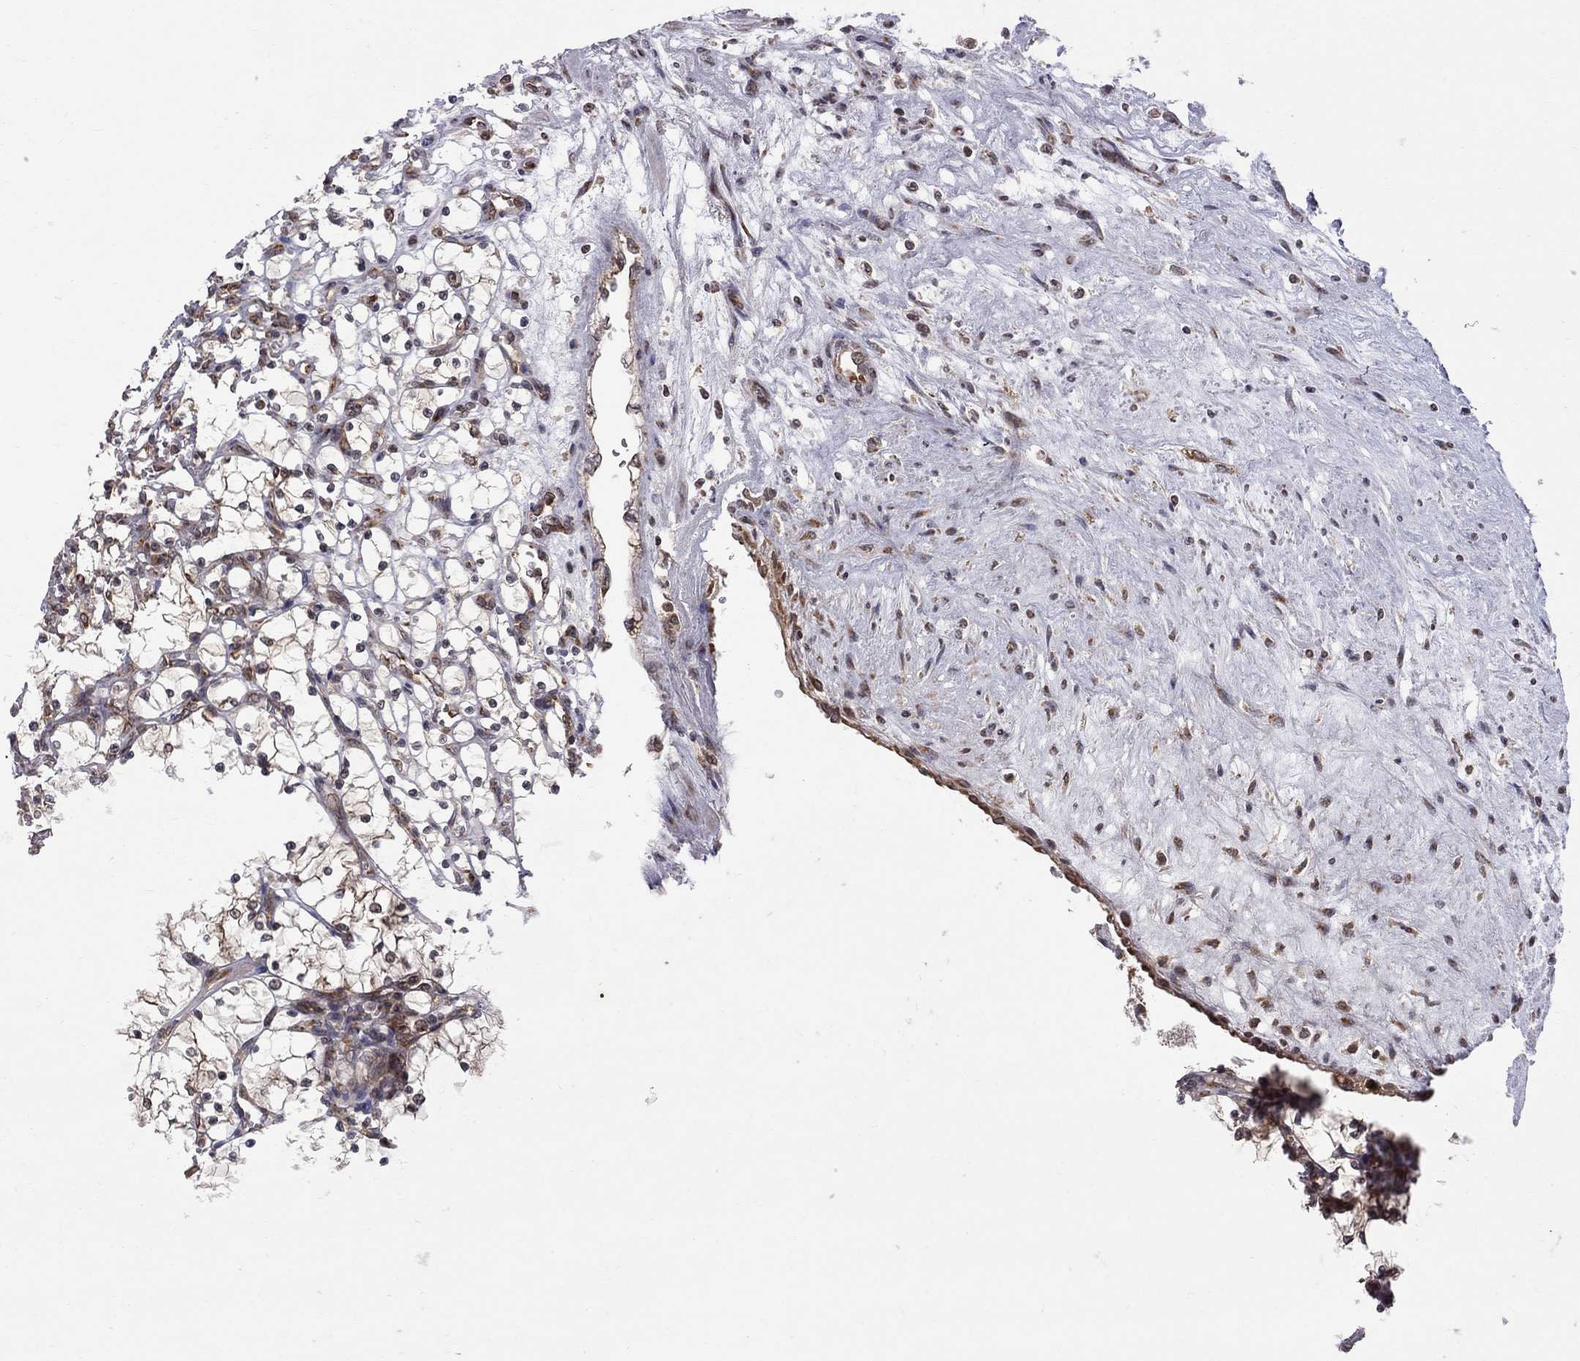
{"staining": {"intensity": "moderate", "quantity": ">75%", "location": "cytoplasmic/membranous"}, "tissue": "renal cancer", "cell_type": "Tumor cells", "image_type": "cancer", "snomed": [{"axis": "morphology", "description": "Adenocarcinoma, NOS"}, {"axis": "topography", "description": "Kidney"}], "caption": "Immunohistochemical staining of human adenocarcinoma (renal) demonstrates moderate cytoplasmic/membranous protein staining in approximately >75% of tumor cells.", "gene": "NAA50", "patient": {"sex": "female", "age": 69}}